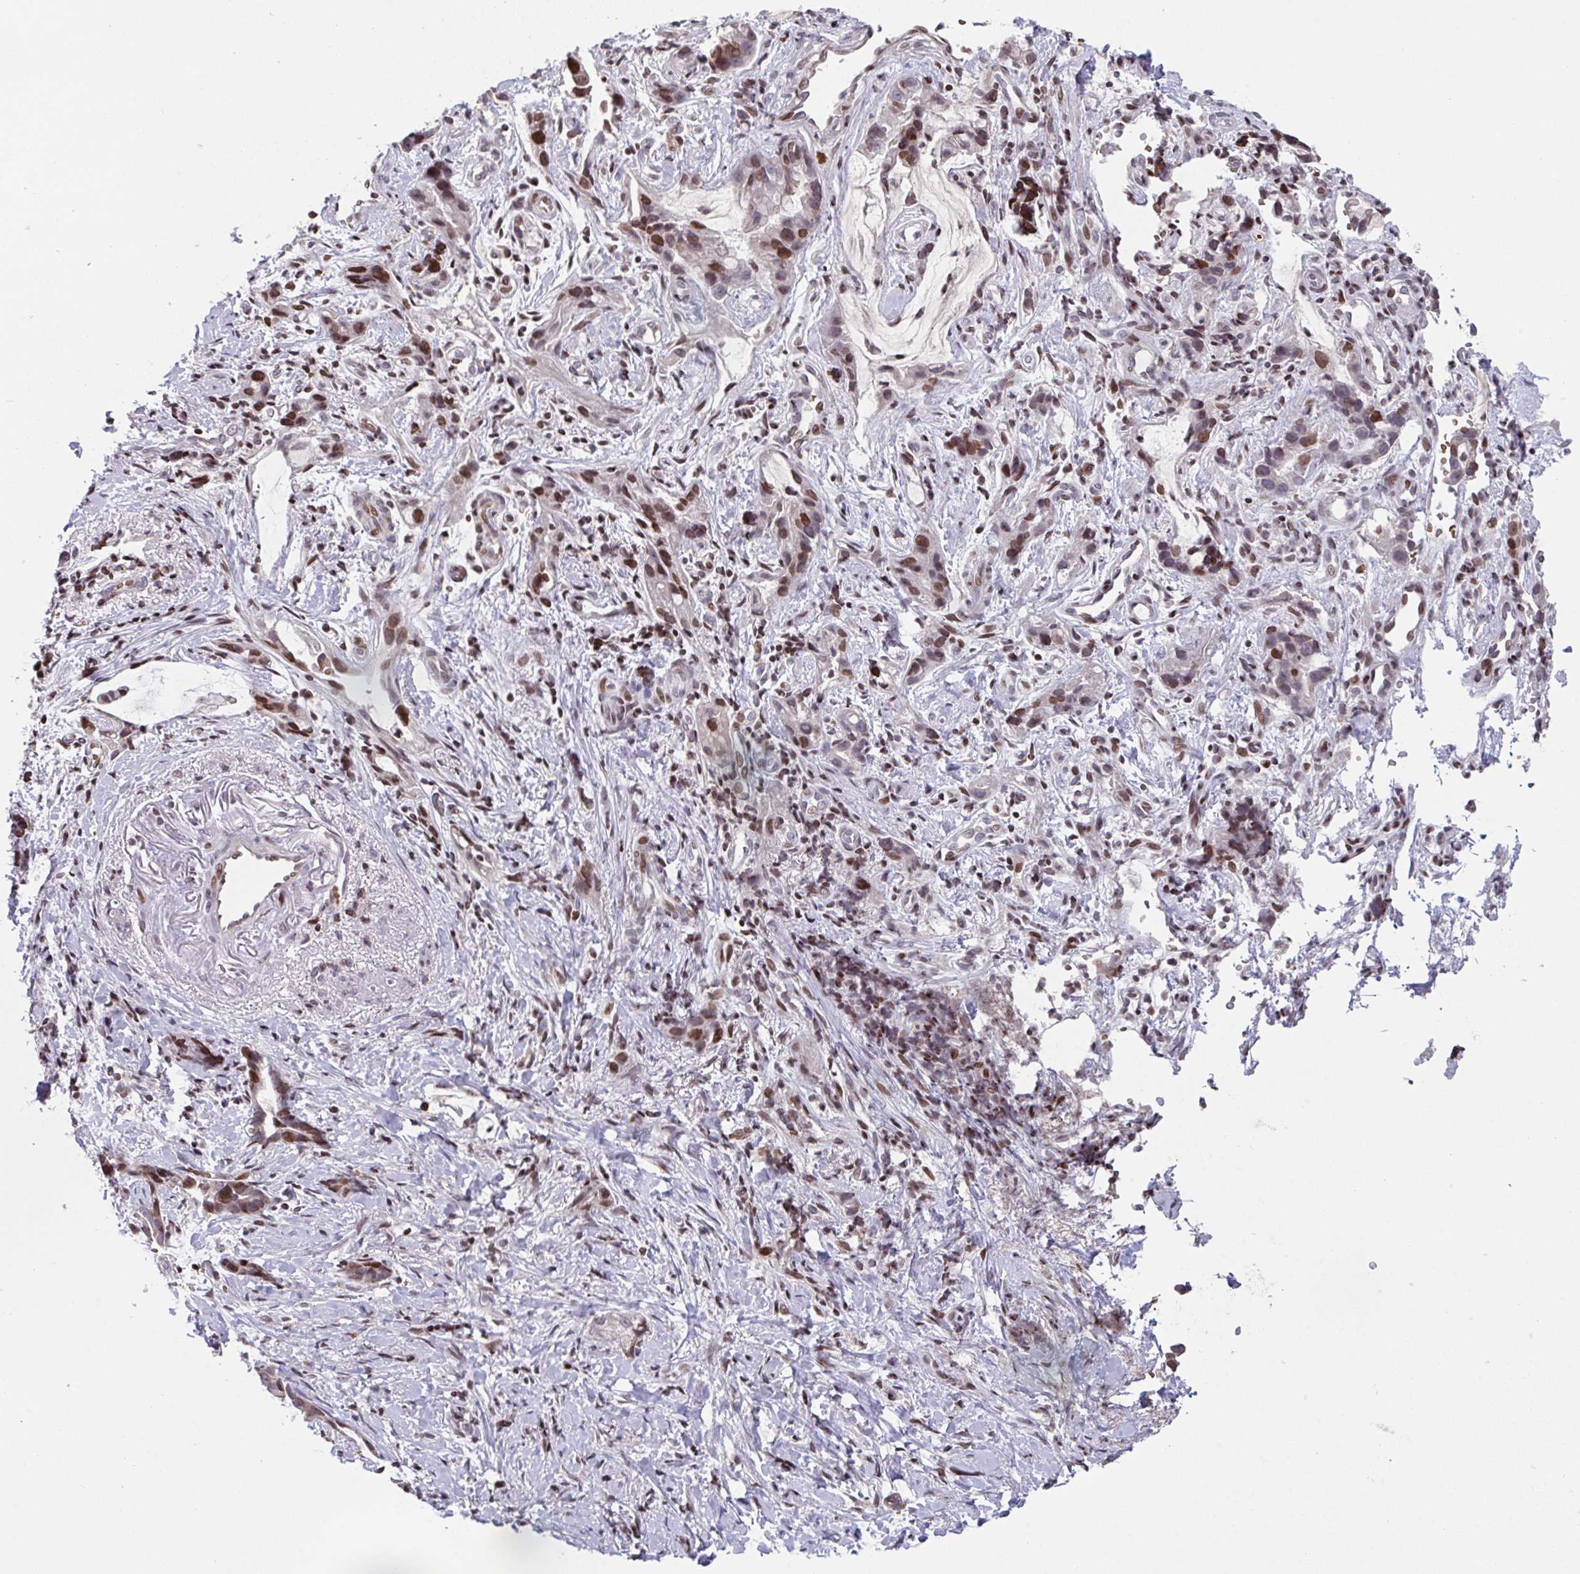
{"staining": {"intensity": "moderate", "quantity": ">75%", "location": "nuclear"}, "tissue": "stomach cancer", "cell_type": "Tumor cells", "image_type": "cancer", "snomed": [{"axis": "morphology", "description": "Adenocarcinoma, NOS"}, {"axis": "topography", "description": "Stomach"}], "caption": "Stomach cancer (adenocarcinoma) was stained to show a protein in brown. There is medium levels of moderate nuclear positivity in about >75% of tumor cells.", "gene": "PCDHB8", "patient": {"sex": "male", "age": 55}}